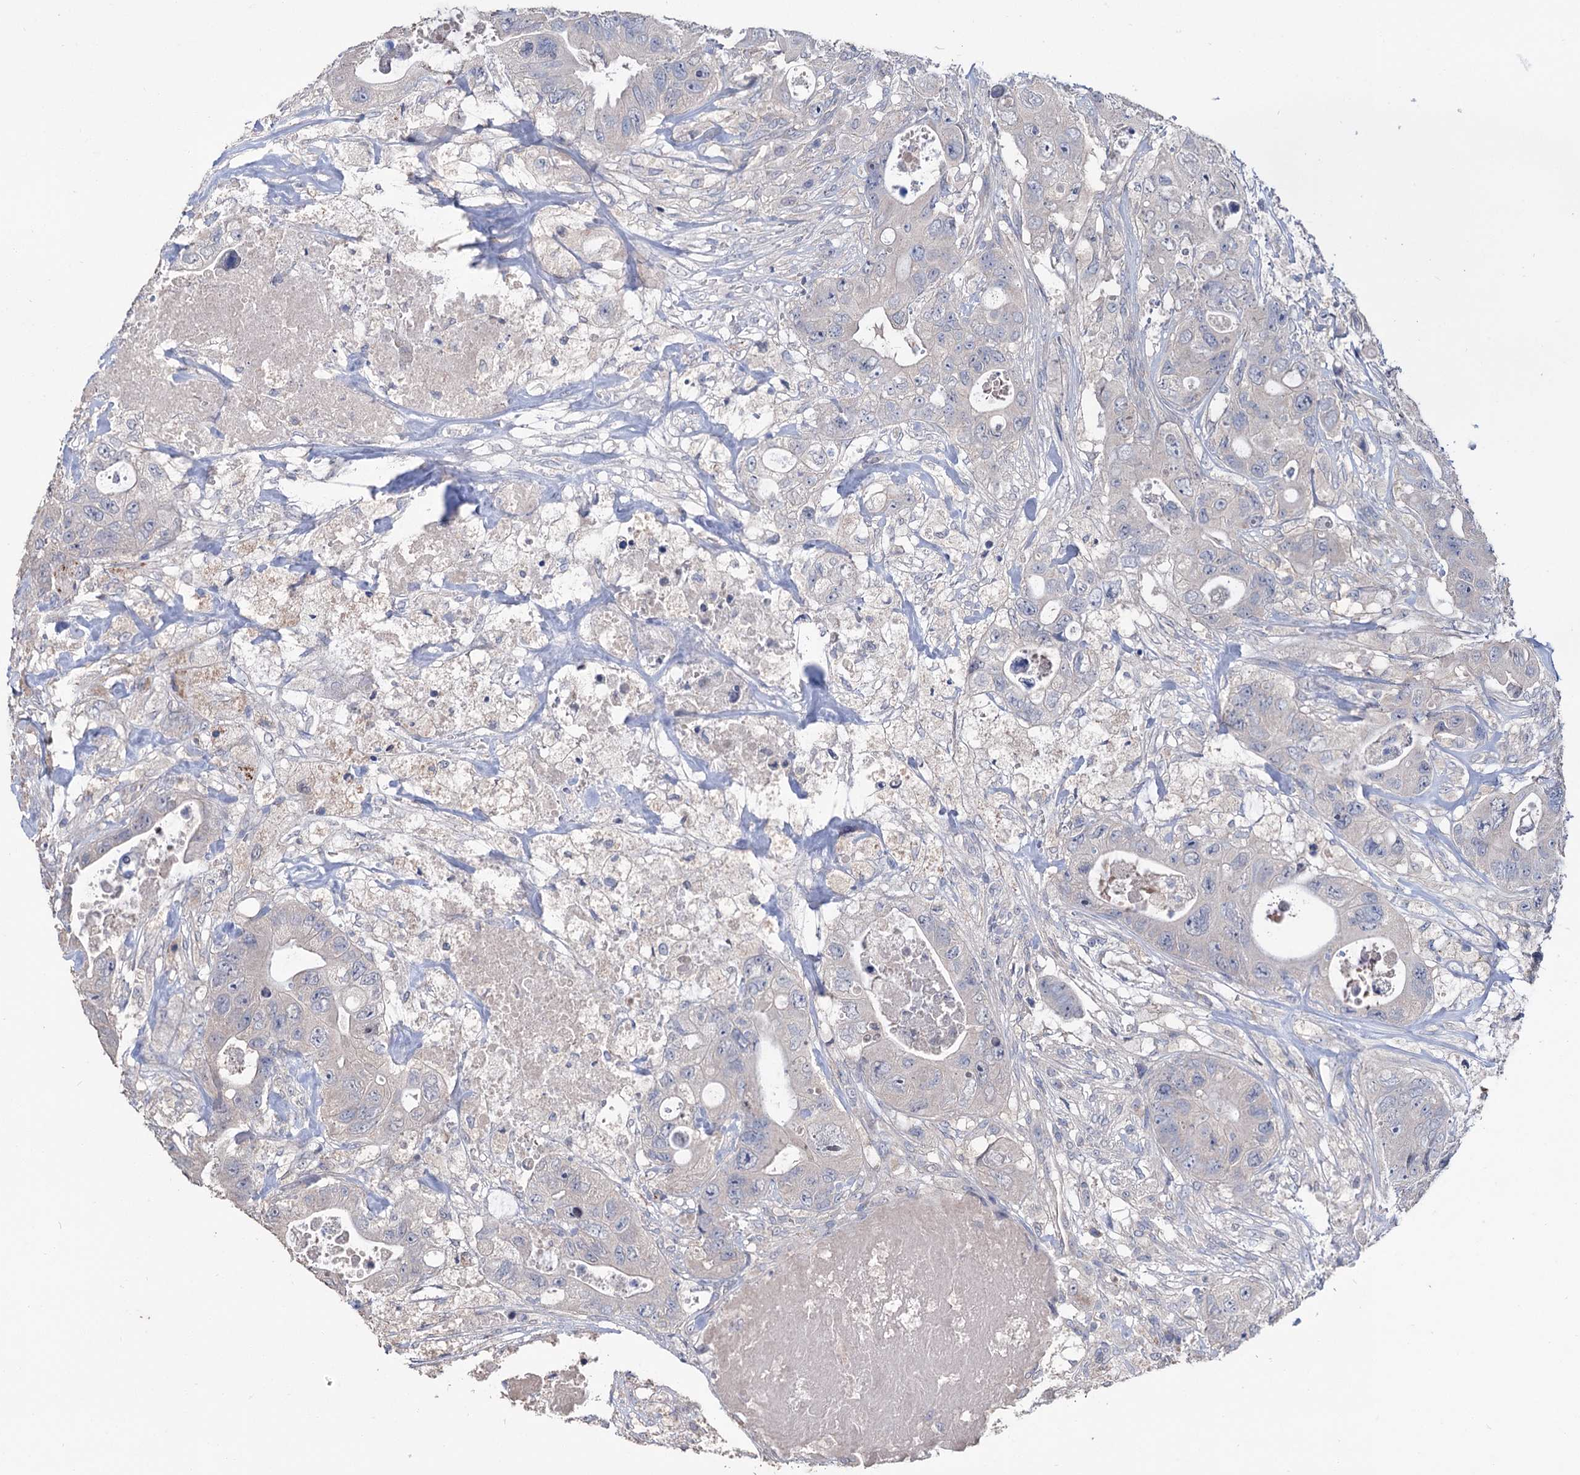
{"staining": {"intensity": "negative", "quantity": "none", "location": "none"}, "tissue": "colorectal cancer", "cell_type": "Tumor cells", "image_type": "cancer", "snomed": [{"axis": "morphology", "description": "Adenocarcinoma, NOS"}, {"axis": "topography", "description": "Colon"}], "caption": "Tumor cells show no significant staining in adenocarcinoma (colorectal). Nuclei are stained in blue.", "gene": "EPB41L5", "patient": {"sex": "female", "age": 46}}